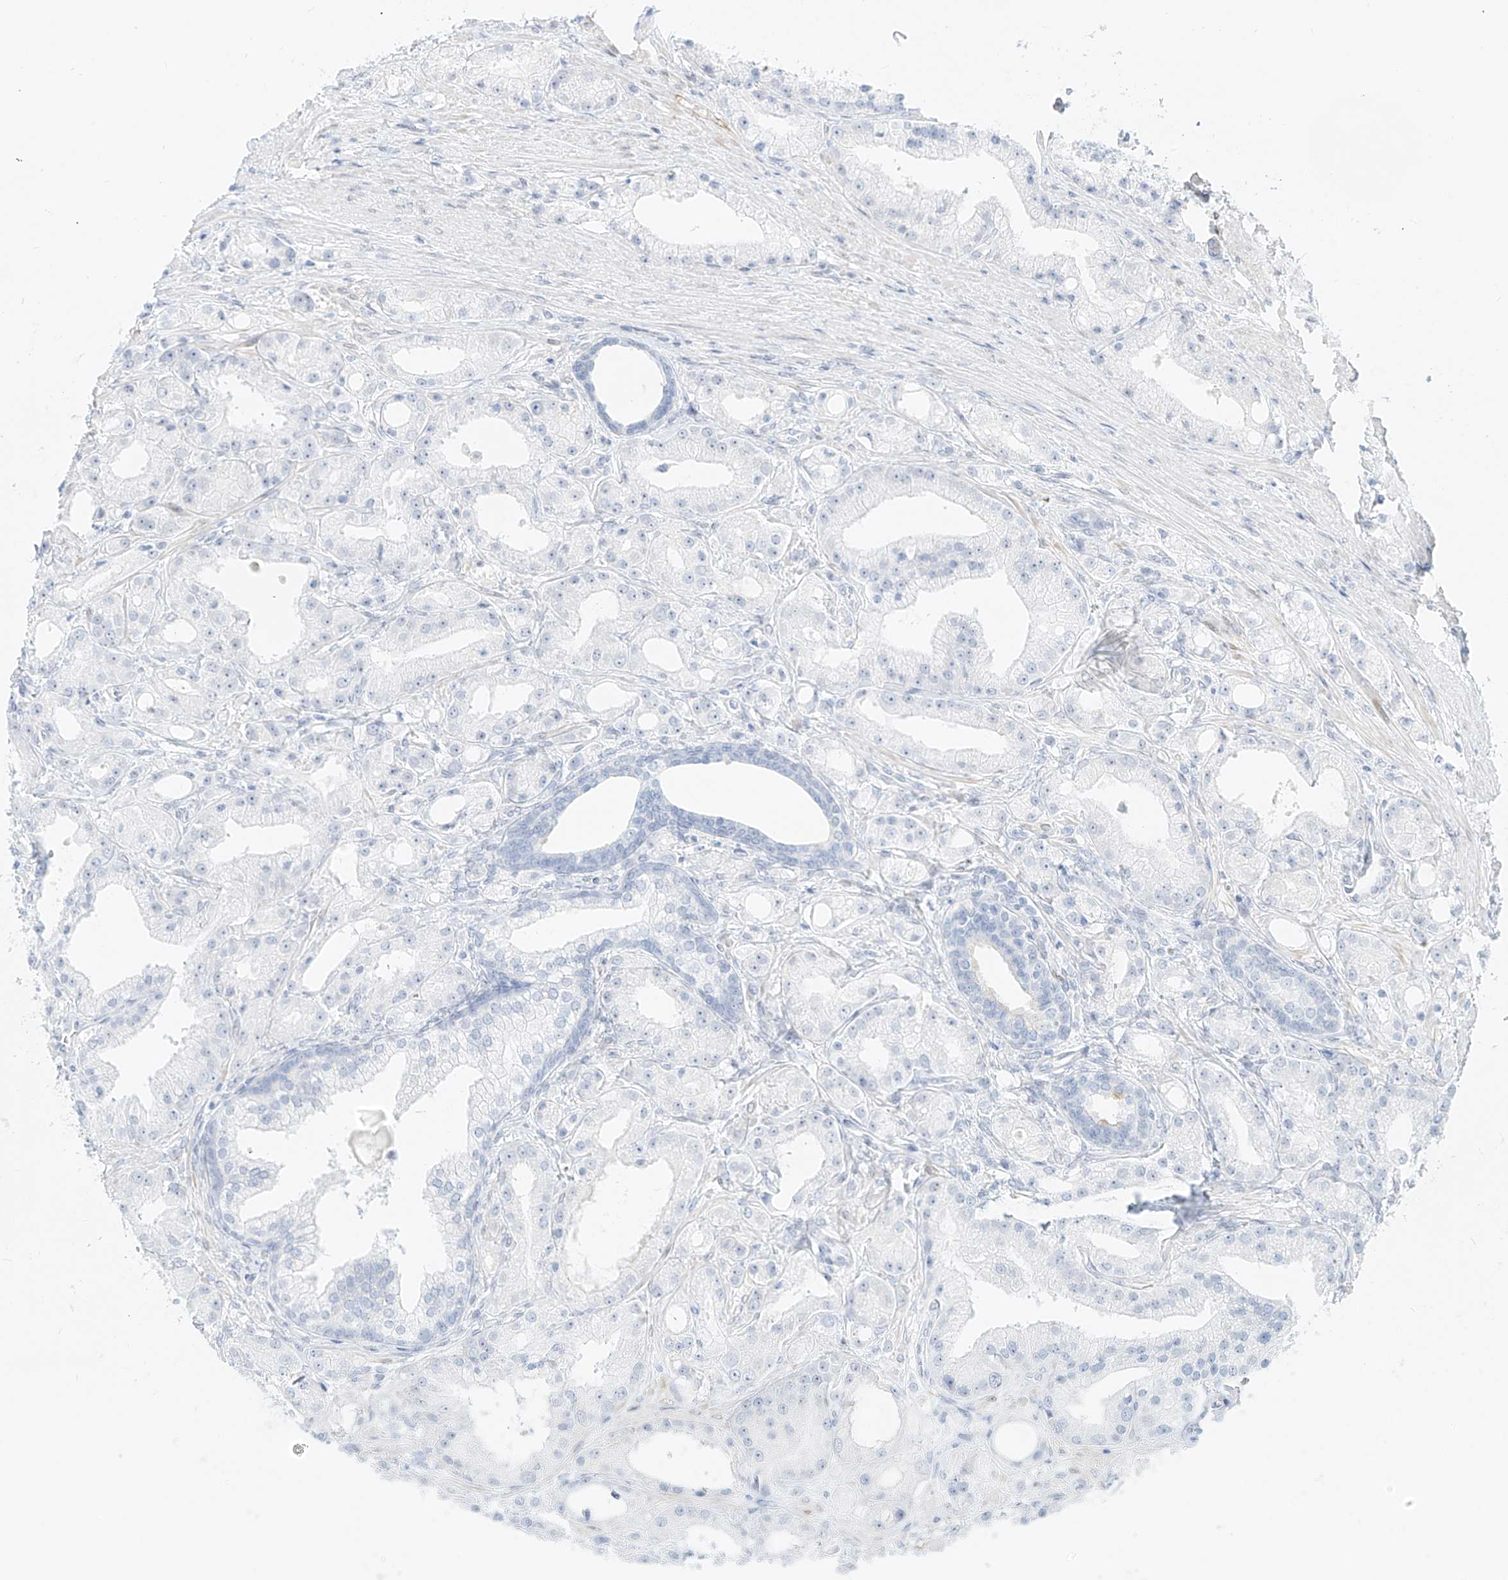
{"staining": {"intensity": "negative", "quantity": "none", "location": "none"}, "tissue": "prostate cancer", "cell_type": "Tumor cells", "image_type": "cancer", "snomed": [{"axis": "morphology", "description": "Adenocarcinoma, Low grade"}, {"axis": "topography", "description": "Prostate"}], "caption": "Immunohistochemistry (IHC) image of neoplastic tissue: human prostate low-grade adenocarcinoma stained with DAB reveals no significant protein expression in tumor cells.", "gene": "NHSL1", "patient": {"sex": "male", "age": 67}}